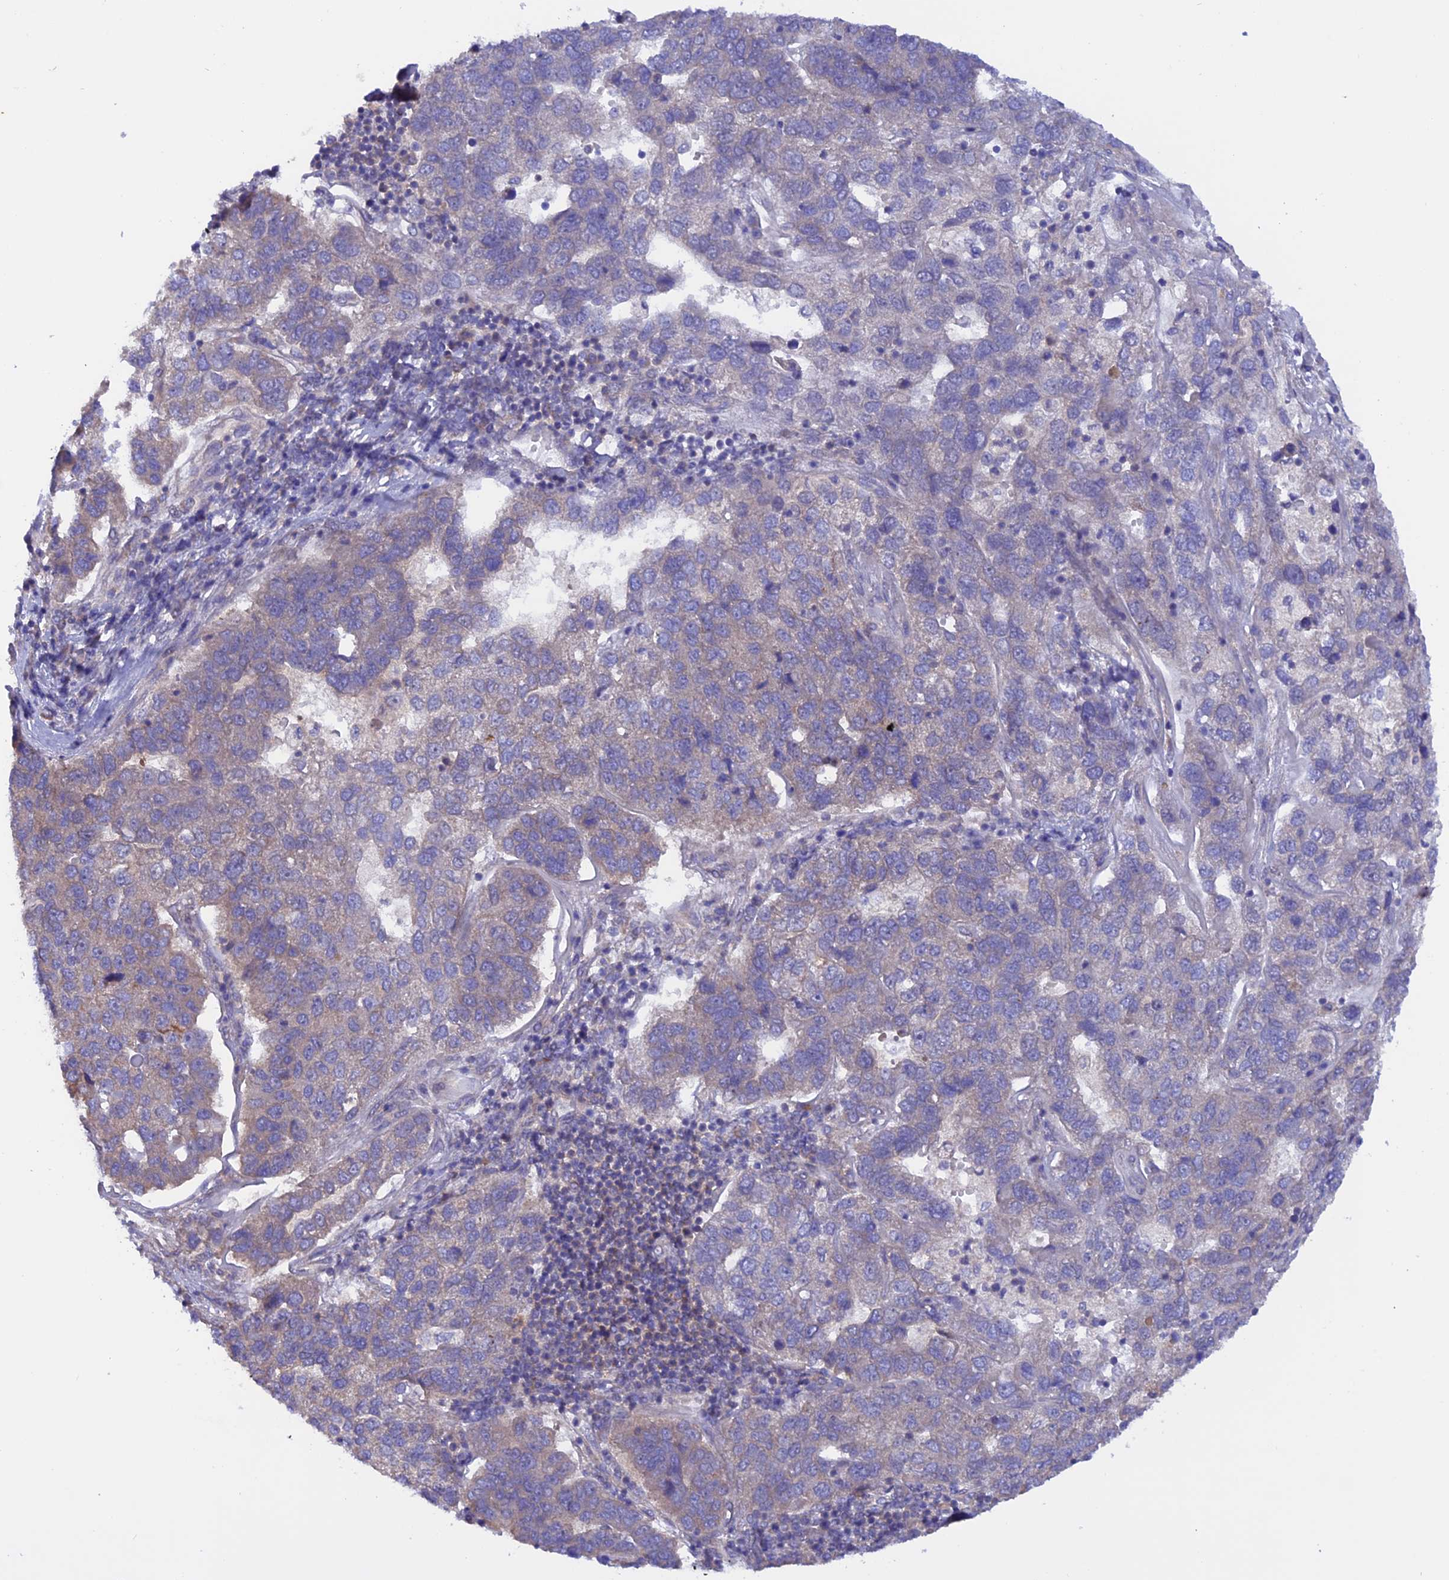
{"staining": {"intensity": "weak", "quantity": "<25%", "location": "cytoplasmic/membranous"}, "tissue": "pancreatic cancer", "cell_type": "Tumor cells", "image_type": "cancer", "snomed": [{"axis": "morphology", "description": "Adenocarcinoma, NOS"}, {"axis": "topography", "description": "Pancreas"}], "caption": "Protein analysis of adenocarcinoma (pancreatic) displays no significant staining in tumor cells. (DAB immunohistochemistry with hematoxylin counter stain).", "gene": "HYCC1", "patient": {"sex": "female", "age": 61}}